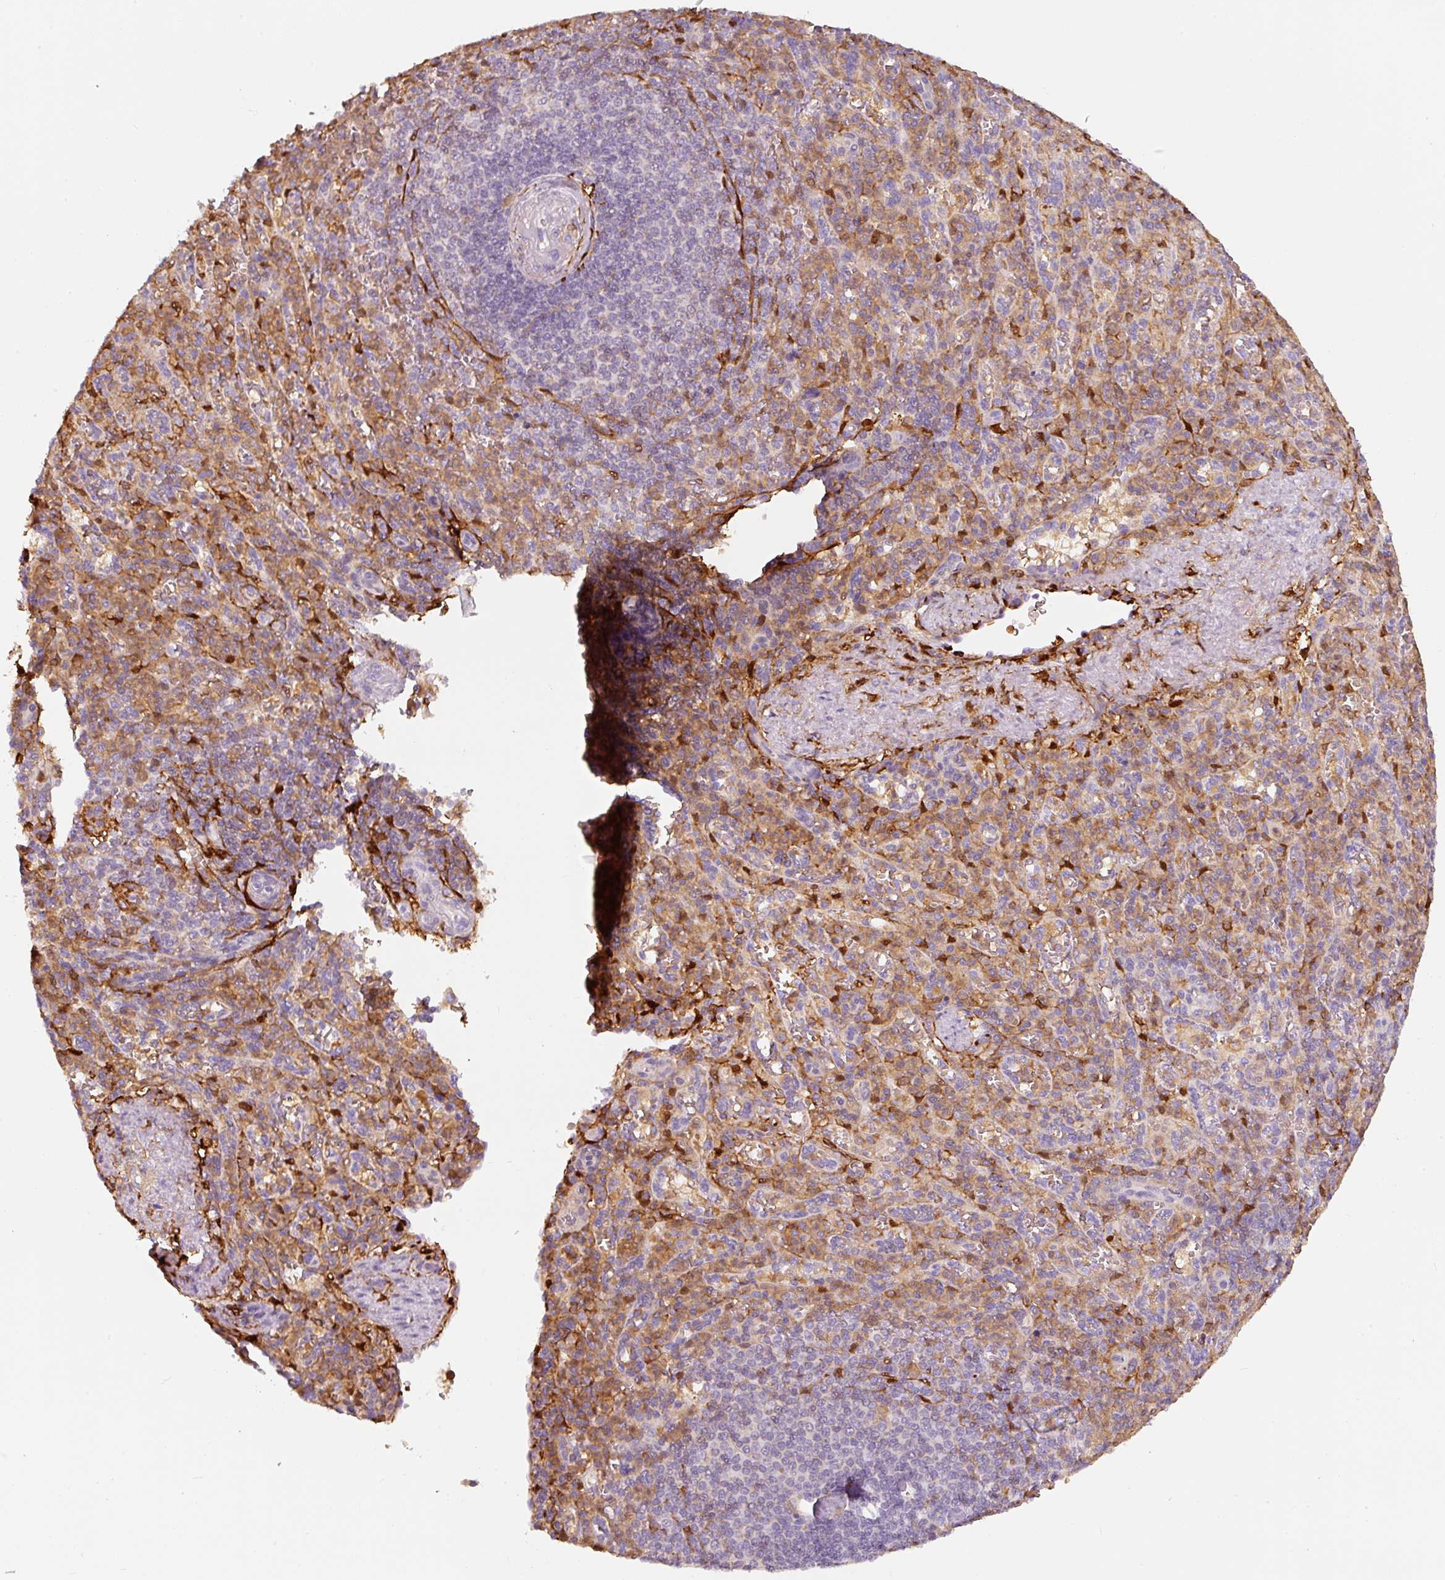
{"staining": {"intensity": "weak", "quantity": "<25%", "location": "cytoplasmic/membranous"}, "tissue": "spleen", "cell_type": "Cells in red pulp", "image_type": "normal", "snomed": [{"axis": "morphology", "description": "Normal tissue, NOS"}, {"axis": "topography", "description": "Spleen"}], "caption": "Photomicrograph shows no protein staining in cells in red pulp of normal spleen. (DAB (3,3'-diaminobenzidine) immunohistochemistry with hematoxylin counter stain).", "gene": "IQGAP2", "patient": {"sex": "female", "age": 74}}